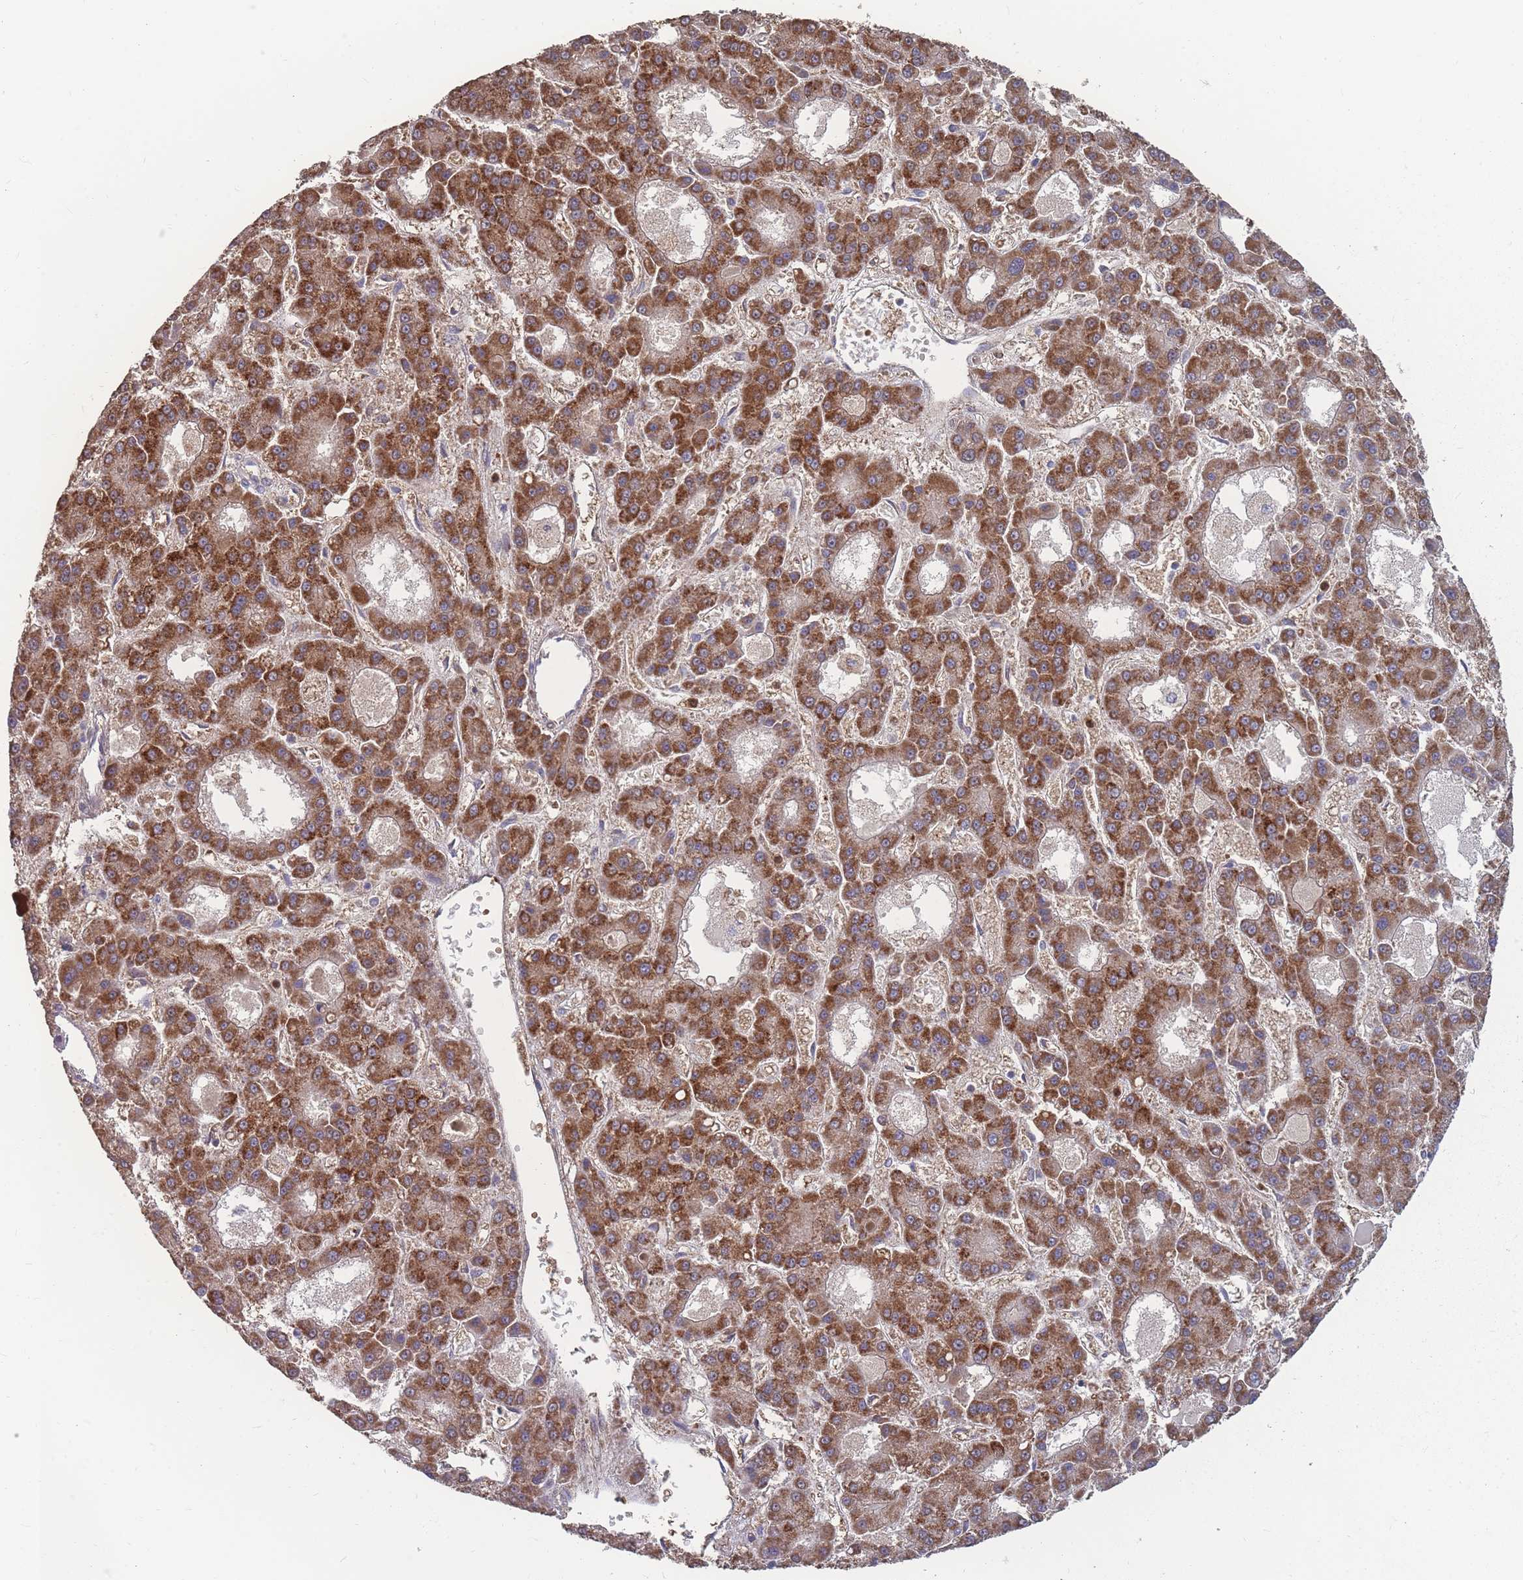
{"staining": {"intensity": "strong", "quantity": ">75%", "location": "cytoplasmic/membranous"}, "tissue": "liver cancer", "cell_type": "Tumor cells", "image_type": "cancer", "snomed": [{"axis": "morphology", "description": "Carcinoma, Hepatocellular, NOS"}, {"axis": "topography", "description": "Liver"}], "caption": "Immunohistochemistry (IHC) staining of liver hepatocellular carcinoma, which shows high levels of strong cytoplasmic/membranous expression in about >75% of tumor cells indicating strong cytoplasmic/membranous protein positivity. The staining was performed using DAB (3,3'-diaminobenzidine) (brown) for protein detection and nuclei were counterstained in hematoxylin (blue).", "gene": "SLC35B4", "patient": {"sex": "male", "age": 70}}